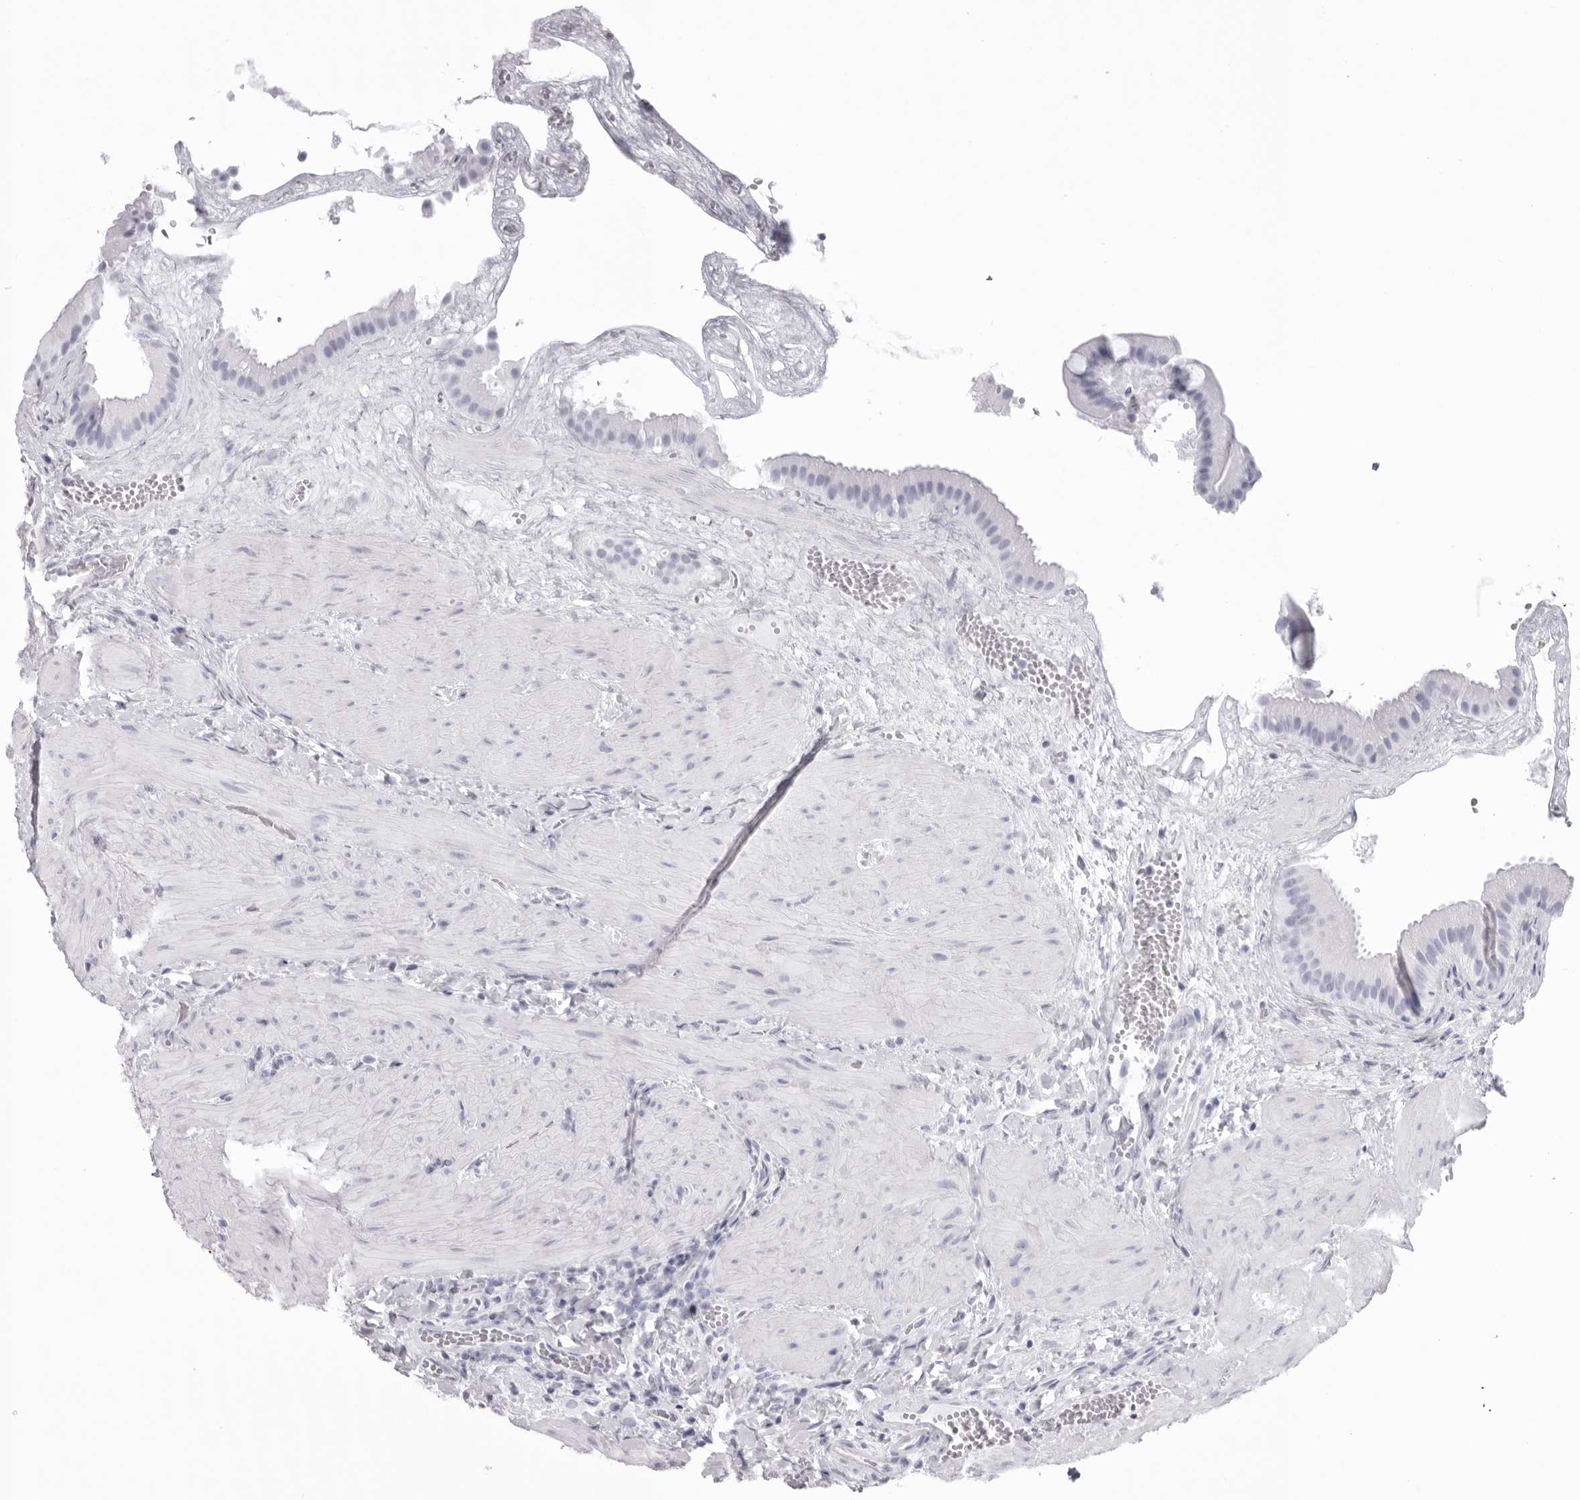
{"staining": {"intensity": "negative", "quantity": "none", "location": "none"}, "tissue": "gallbladder", "cell_type": "Glandular cells", "image_type": "normal", "snomed": [{"axis": "morphology", "description": "Normal tissue, NOS"}, {"axis": "topography", "description": "Gallbladder"}], "caption": "Benign gallbladder was stained to show a protein in brown. There is no significant positivity in glandular cells.", "gene": "KLK9", "patient": {"sex": "male", "age": 55}}